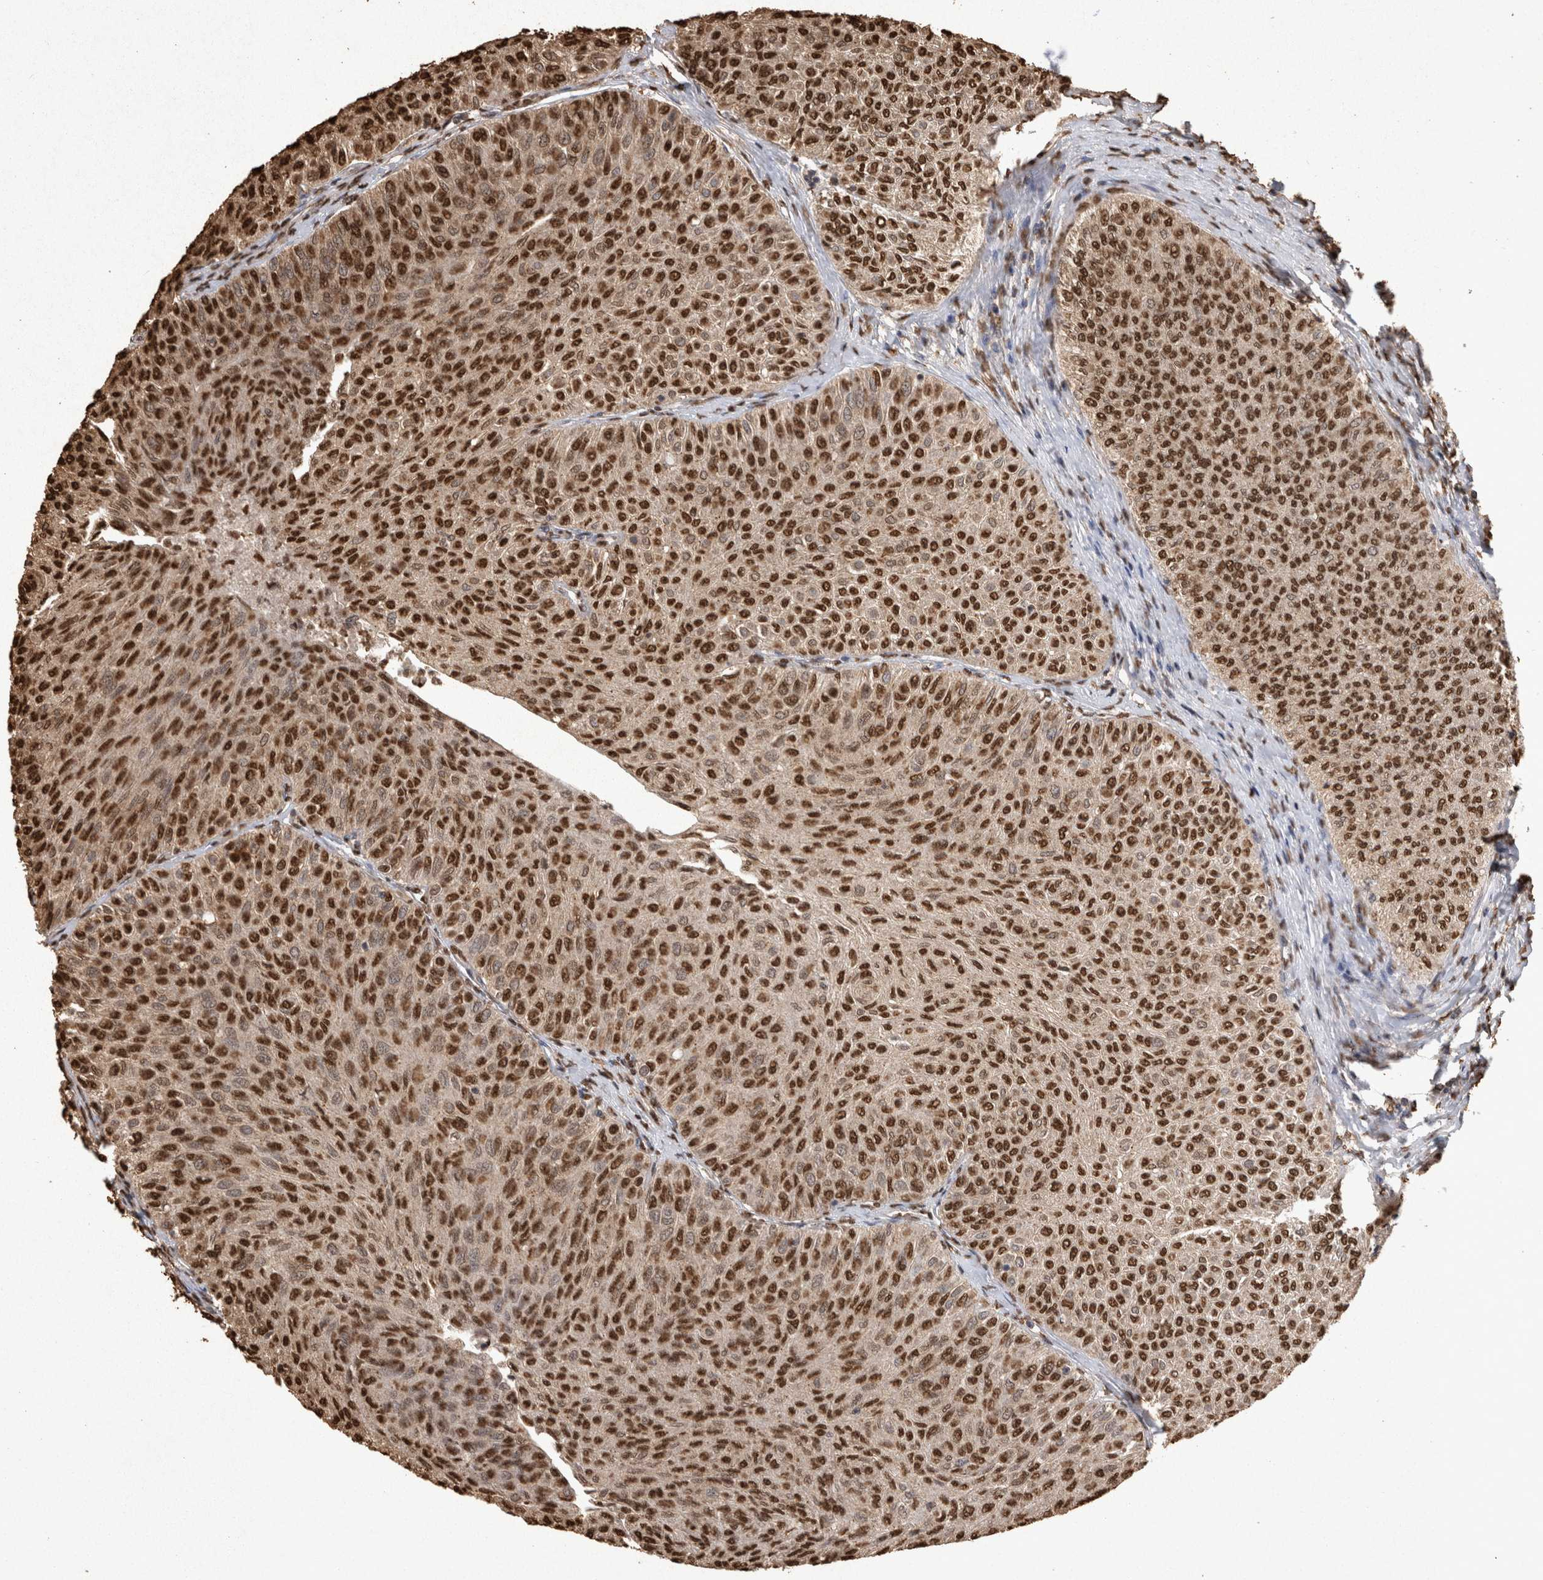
{"staining": {"intensity": "strong", "quantity": ">75%", "location": "nuclear"}, "tissue": "urothelial cancer", "cell_type": "Tumor cells", "image_type": "cancer", "snomed": [{"axis": "morphology", "description": "Urothelial carcinoma, Low grade"}, {"axis": "topography", "description": "Urinary bladder"}], "caption": "Protein staining of low-grade urothelial carcinoma tissue displays strong nuclear staining in about >75% of tumor cells. (DAB IHC, brown staining for protein, blue staining for nuclei).", "gene": "OAS2", "patient": {"sex": "male", "age": 78}}